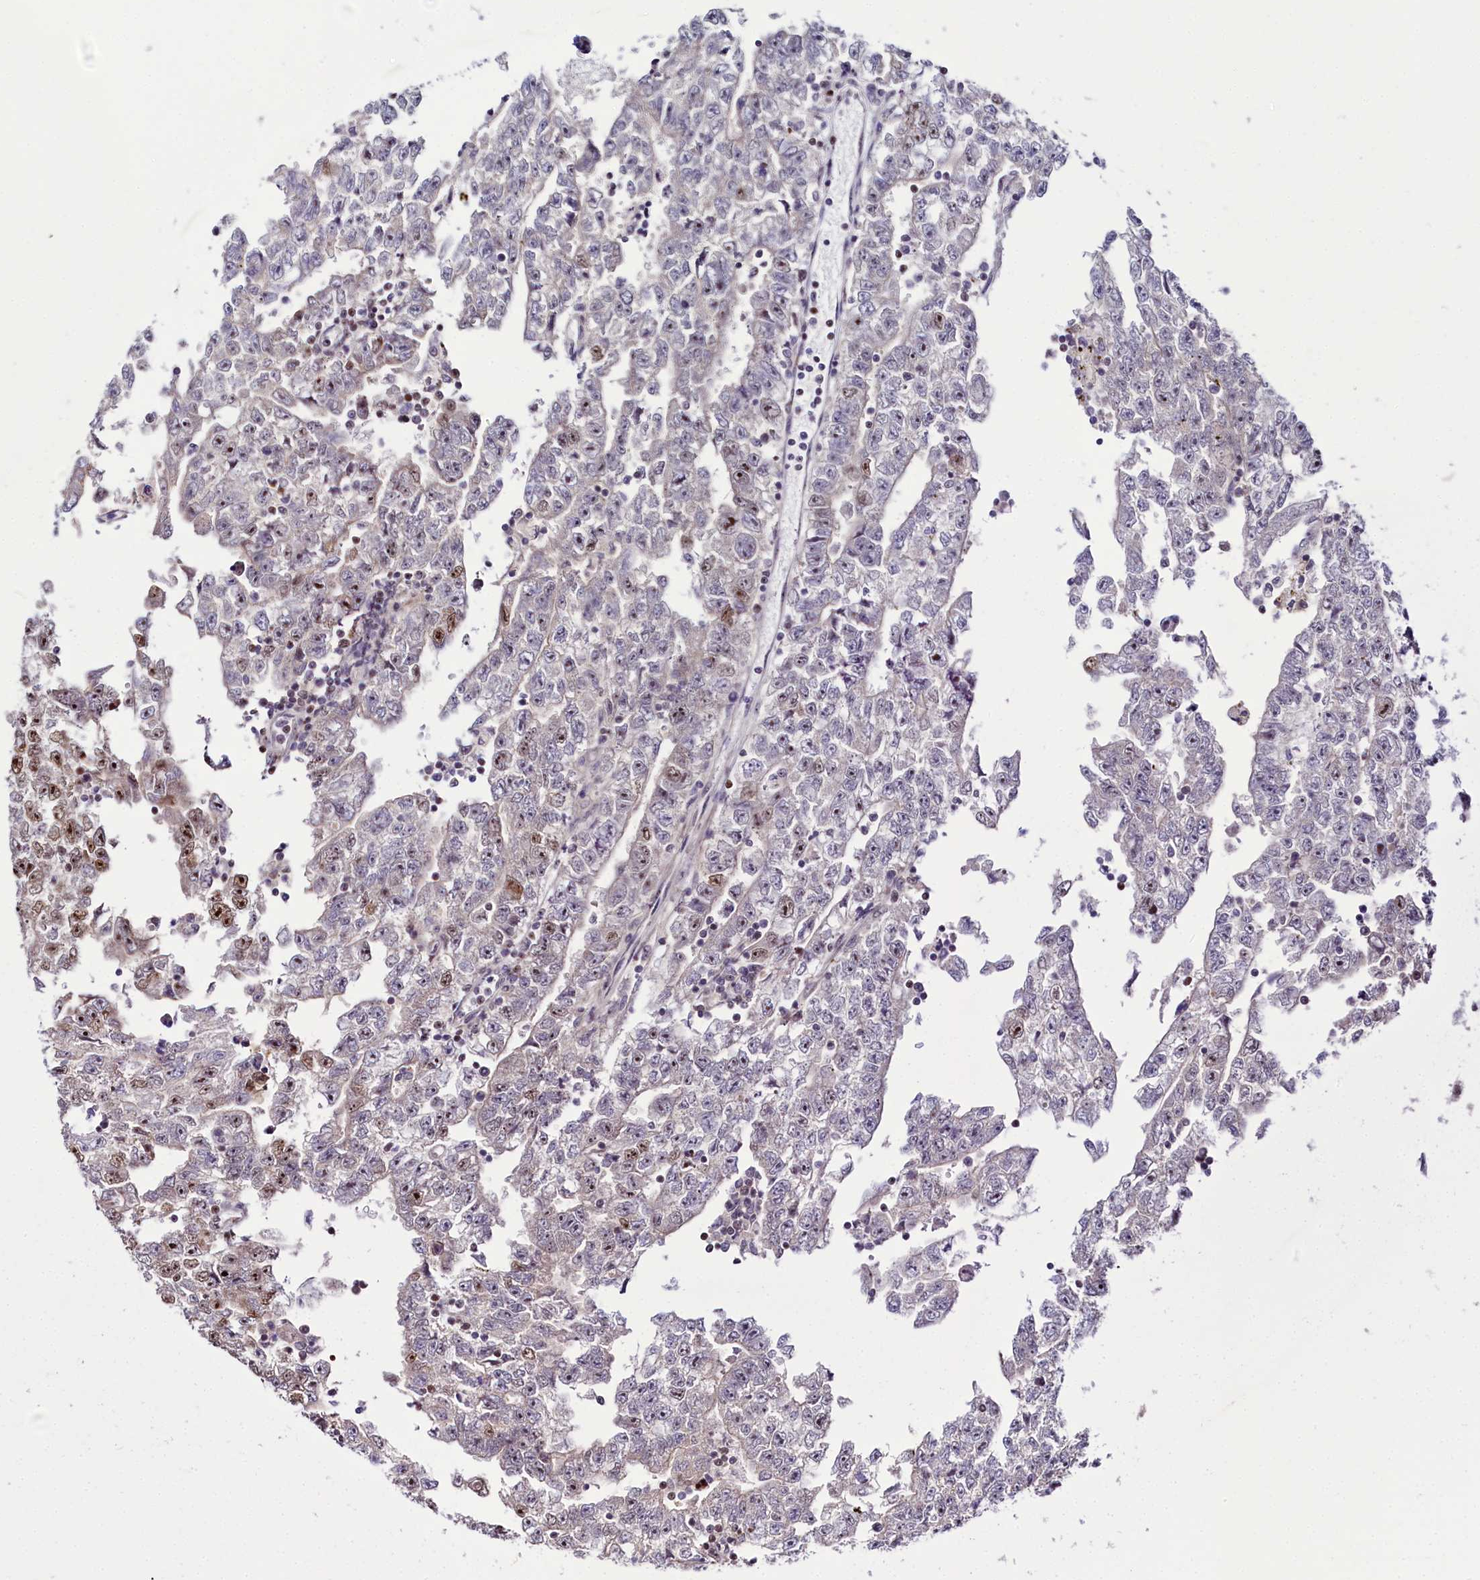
{"staining": {"intensity": "moderate", "quantity": "<25%", "location": "nuclear"}, "tissue": "testis cancer", "cell_type": "Tumor cells", "image_type": "cancer", "snomed": [{"axis": "morphology", "description": "Carcinoma, Embryonal, NOS"}, {"axis": "topography", "description": "Testis"}], "caption": "Human embryonal carcinoma (testis) stained with a protein marker demonstrates moderate staining in tumor cells.", "gene": "TCOF1", "patient": {"sex": "male", "age": 25}}